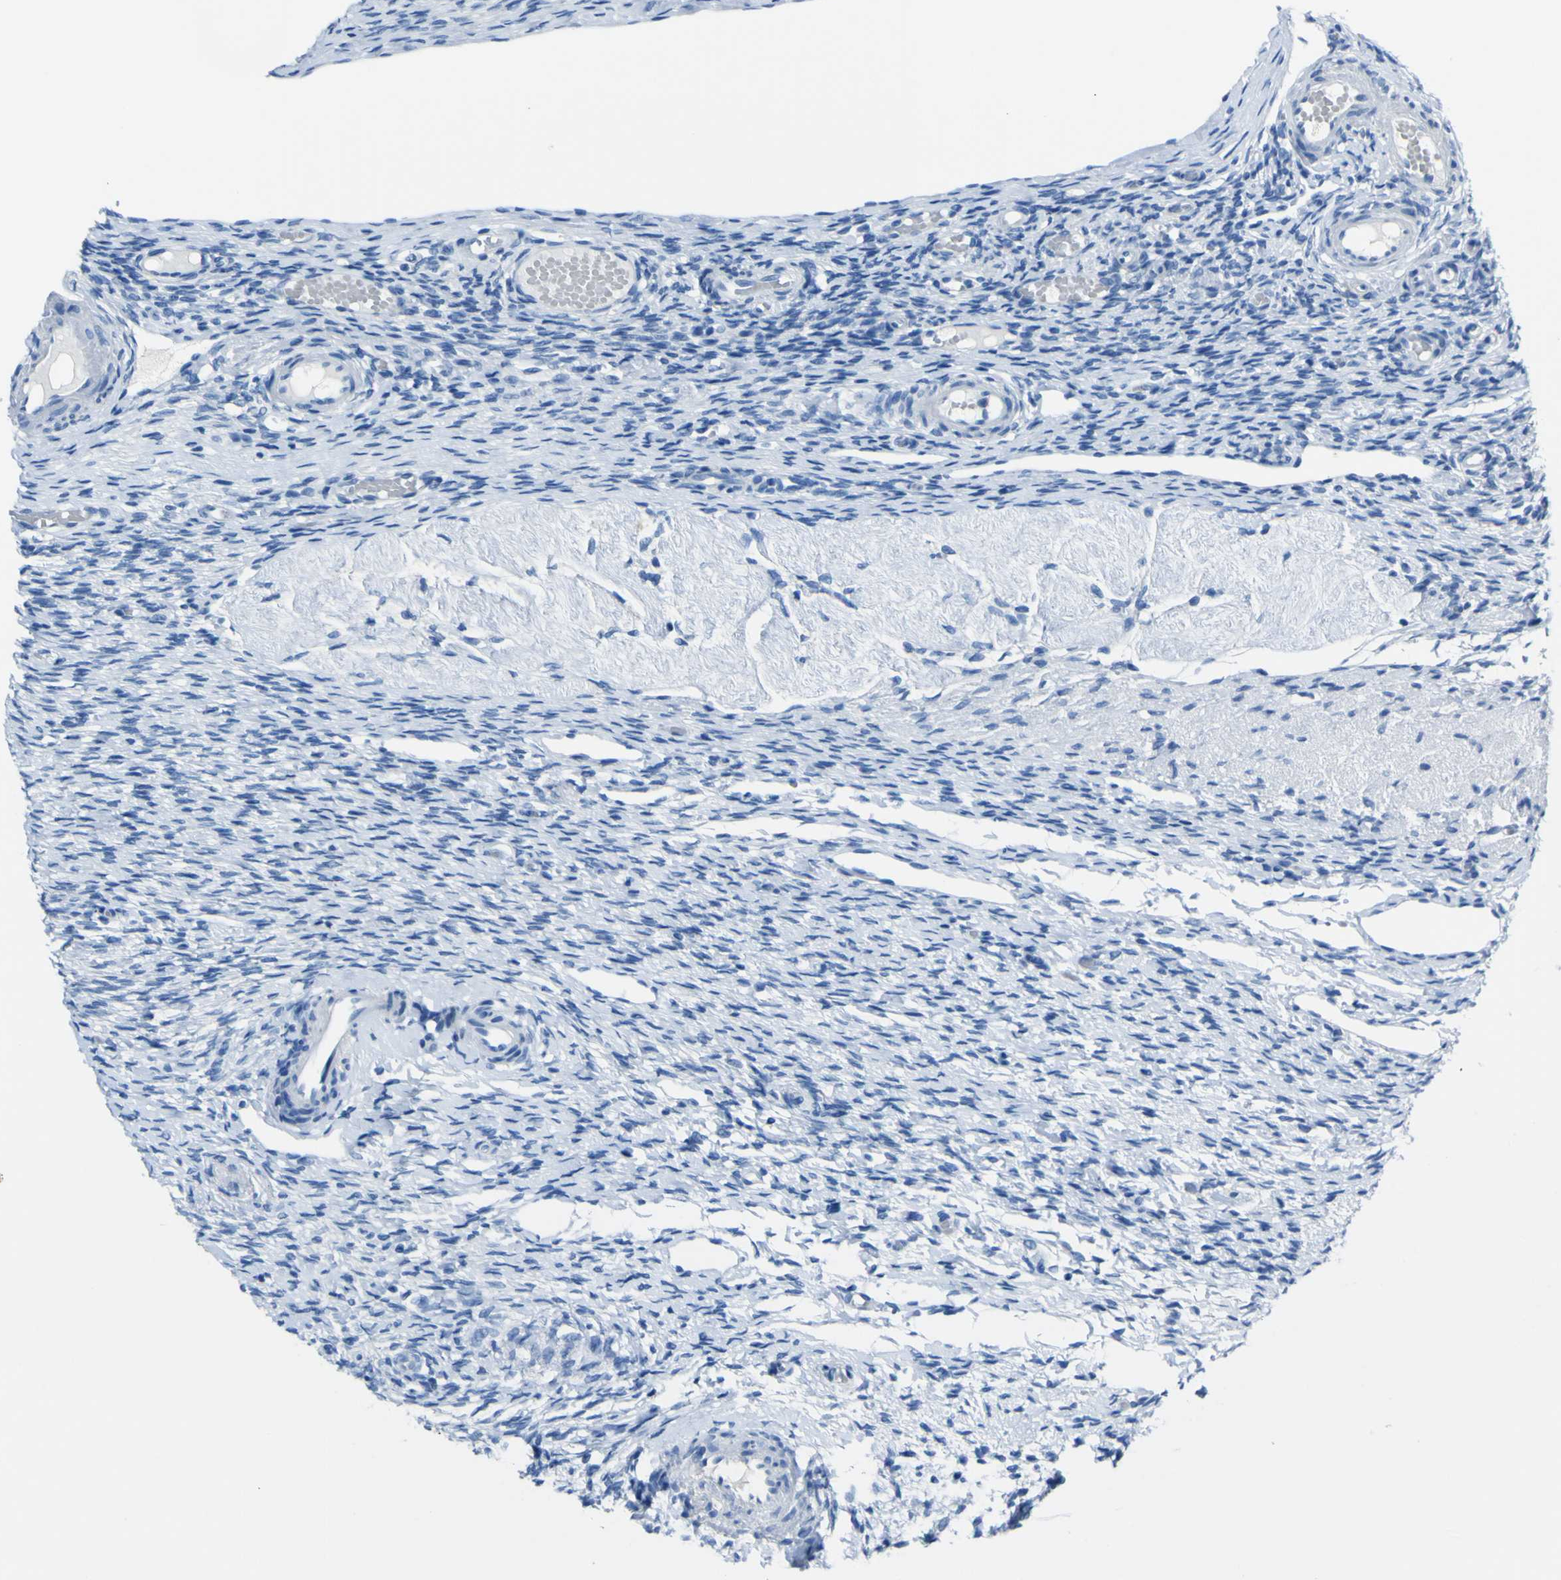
{"staining": {"intensity": "negative", "quantity": "none", "location": "none"}, "tissue": "ovary", "cell_type": "Ovarian stroma cells", "image_type": "normal", "snomed": [{"axis": "morphology", "description": "Normal tissue, NOS"}, {"axis": "topography", "description": "Ovary"}], "caption": "Ovary was stained to show a protein in brown. There is no significant staining in ovarian stroma cells. (Immunohistochemistry, brightfield microscopy, high magnification).", "gene": "PHKG1", "patient": {"sex": "female", "age": 60}}